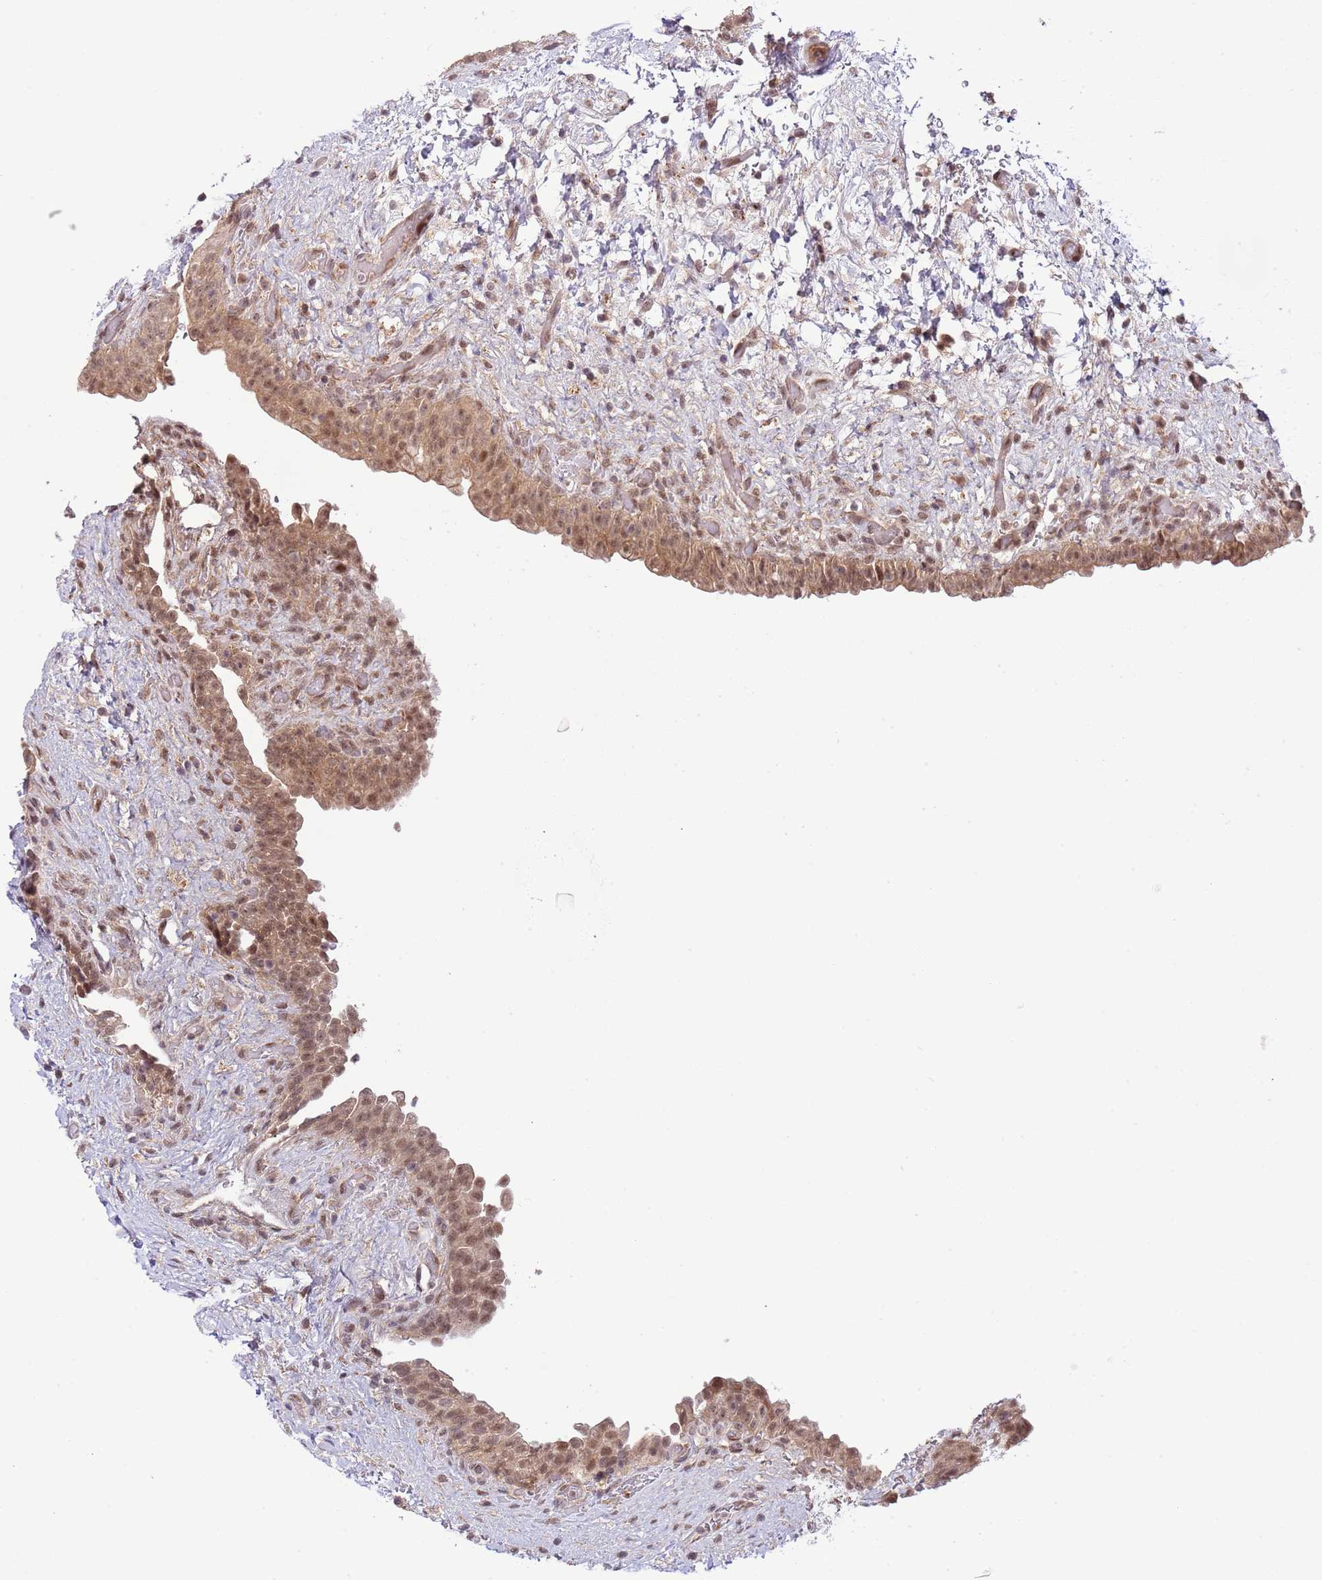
{"staining": {"intensity": "moderate", "quantity": "25%-75%", "location": "cytoplasmic/membranous,nuclear"}, "tissue": "urinary bladder", "cell_type": "Urothelial cells", "image_type": "normal", "snomed": [{"axis": "morphology", "description": "Normal tissue, NOS"}, {"axis": "topography", "description": "Urinary bladder"}], "caption": "Brown immunohistochemical staining in unremarkable urinary bladder exhibits moderate cytoplasmic/membranous,nuclear expression in about 25%-75% of urothelial cells. The protein of interest is stained brown, and the nuclei are stained in blue (DAB IHC with brightfield microscopy, high magnification).", "gene": "CHD1", "patient": {"sex": "male", "age": 69}}